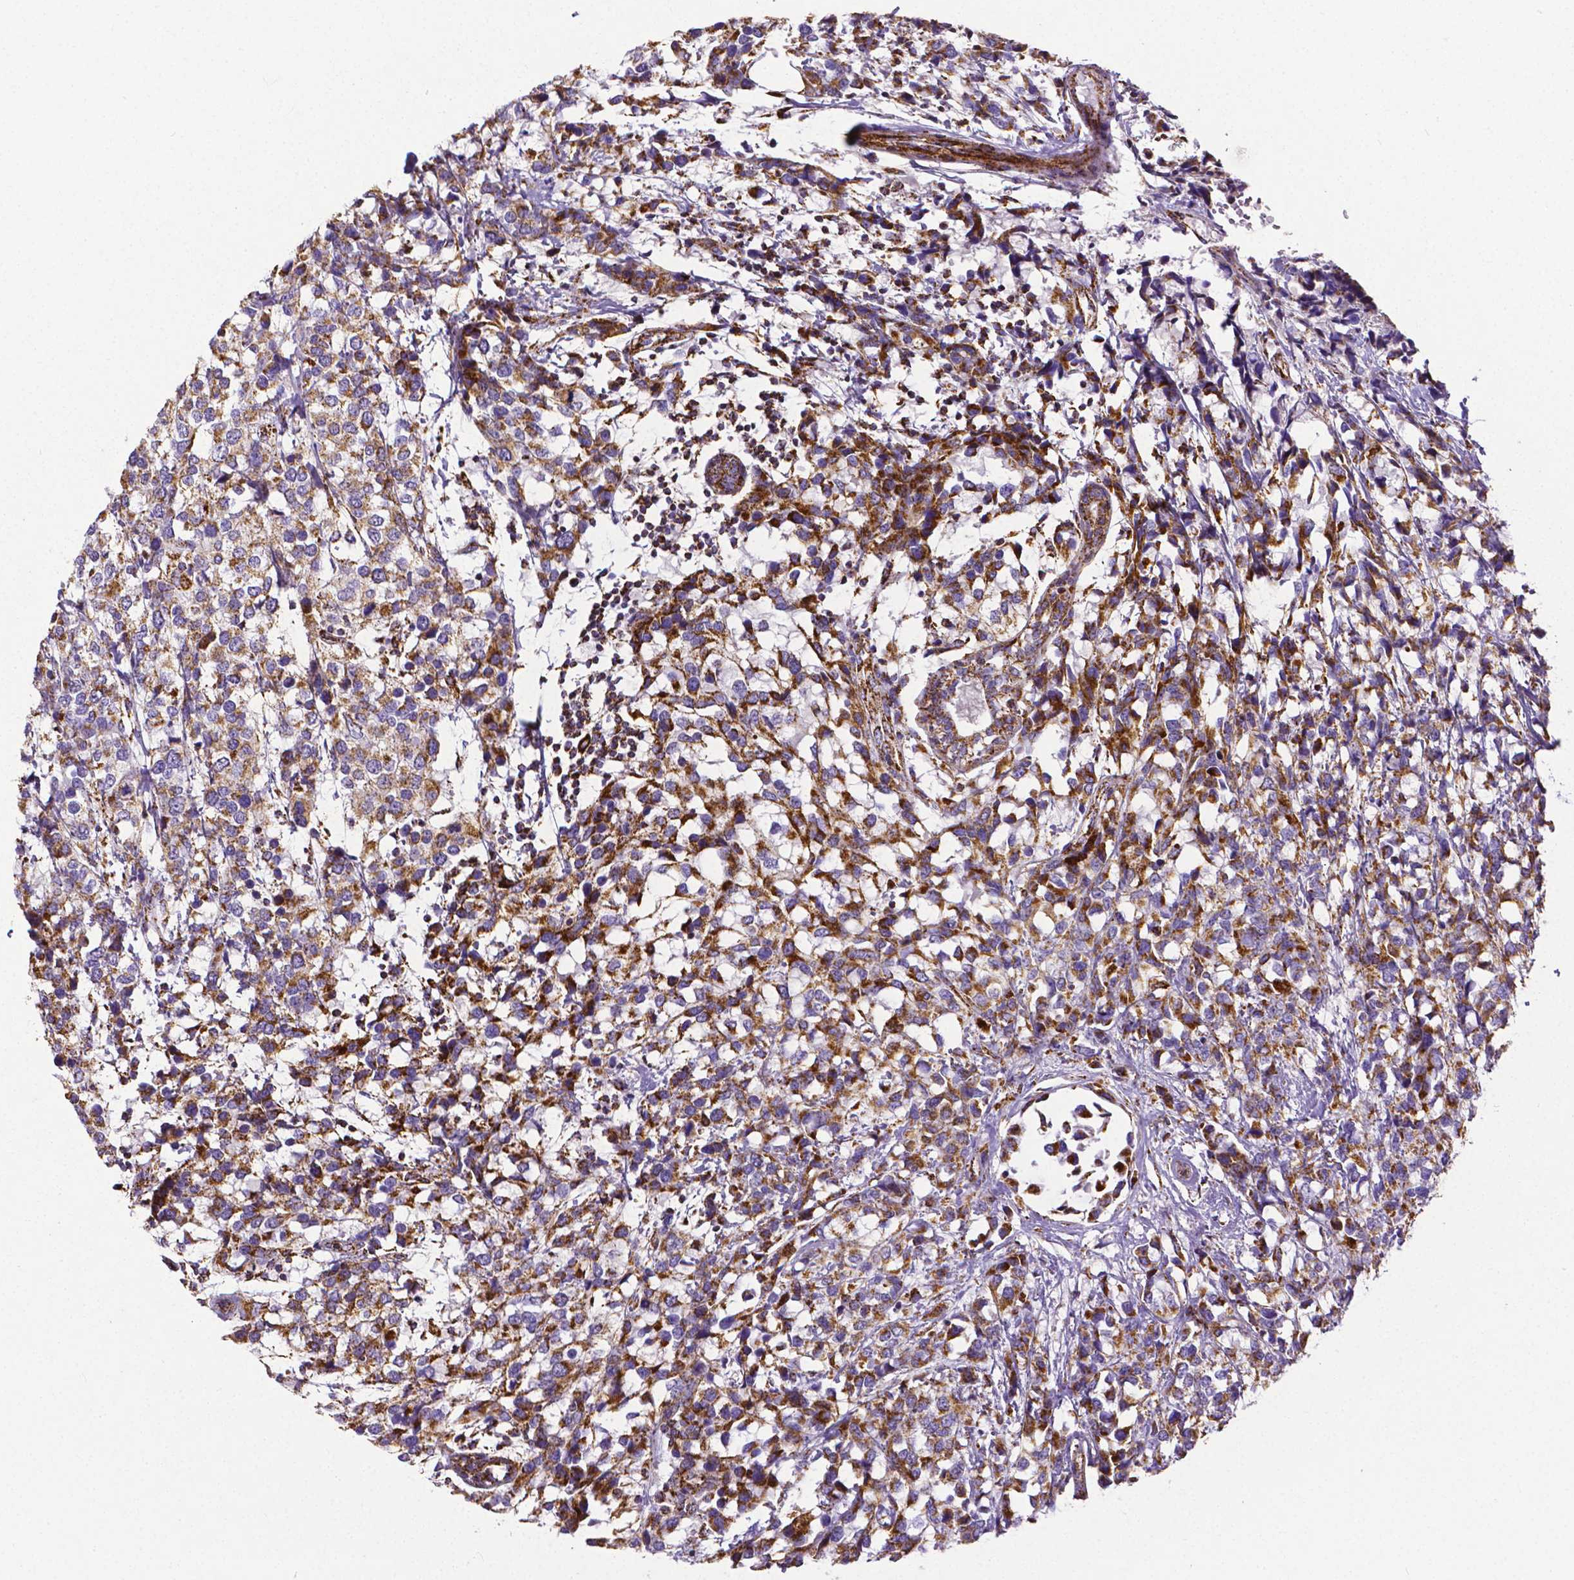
{"staining": {"intensity": "moderate", "quantity": ">75%", "location": "cytoplasmic/membranous"}, "tissue": "breast cancer", "cell_type": "Tumor cells", "image_type": "cancer", "snomed": [{"axis": "morphology", "description": "Lobular carcinoma"}, {"axis": "topography", "description": "Breast"}], "caption": "This is an image of immunohistochemistry staining of breast cancer (lobular carcinoma), which shows moderate expression in the cytoplasmic/membranous of tumor cells.", "gene": "MACC1", "patient": {"sex": "female", "age": 59}}